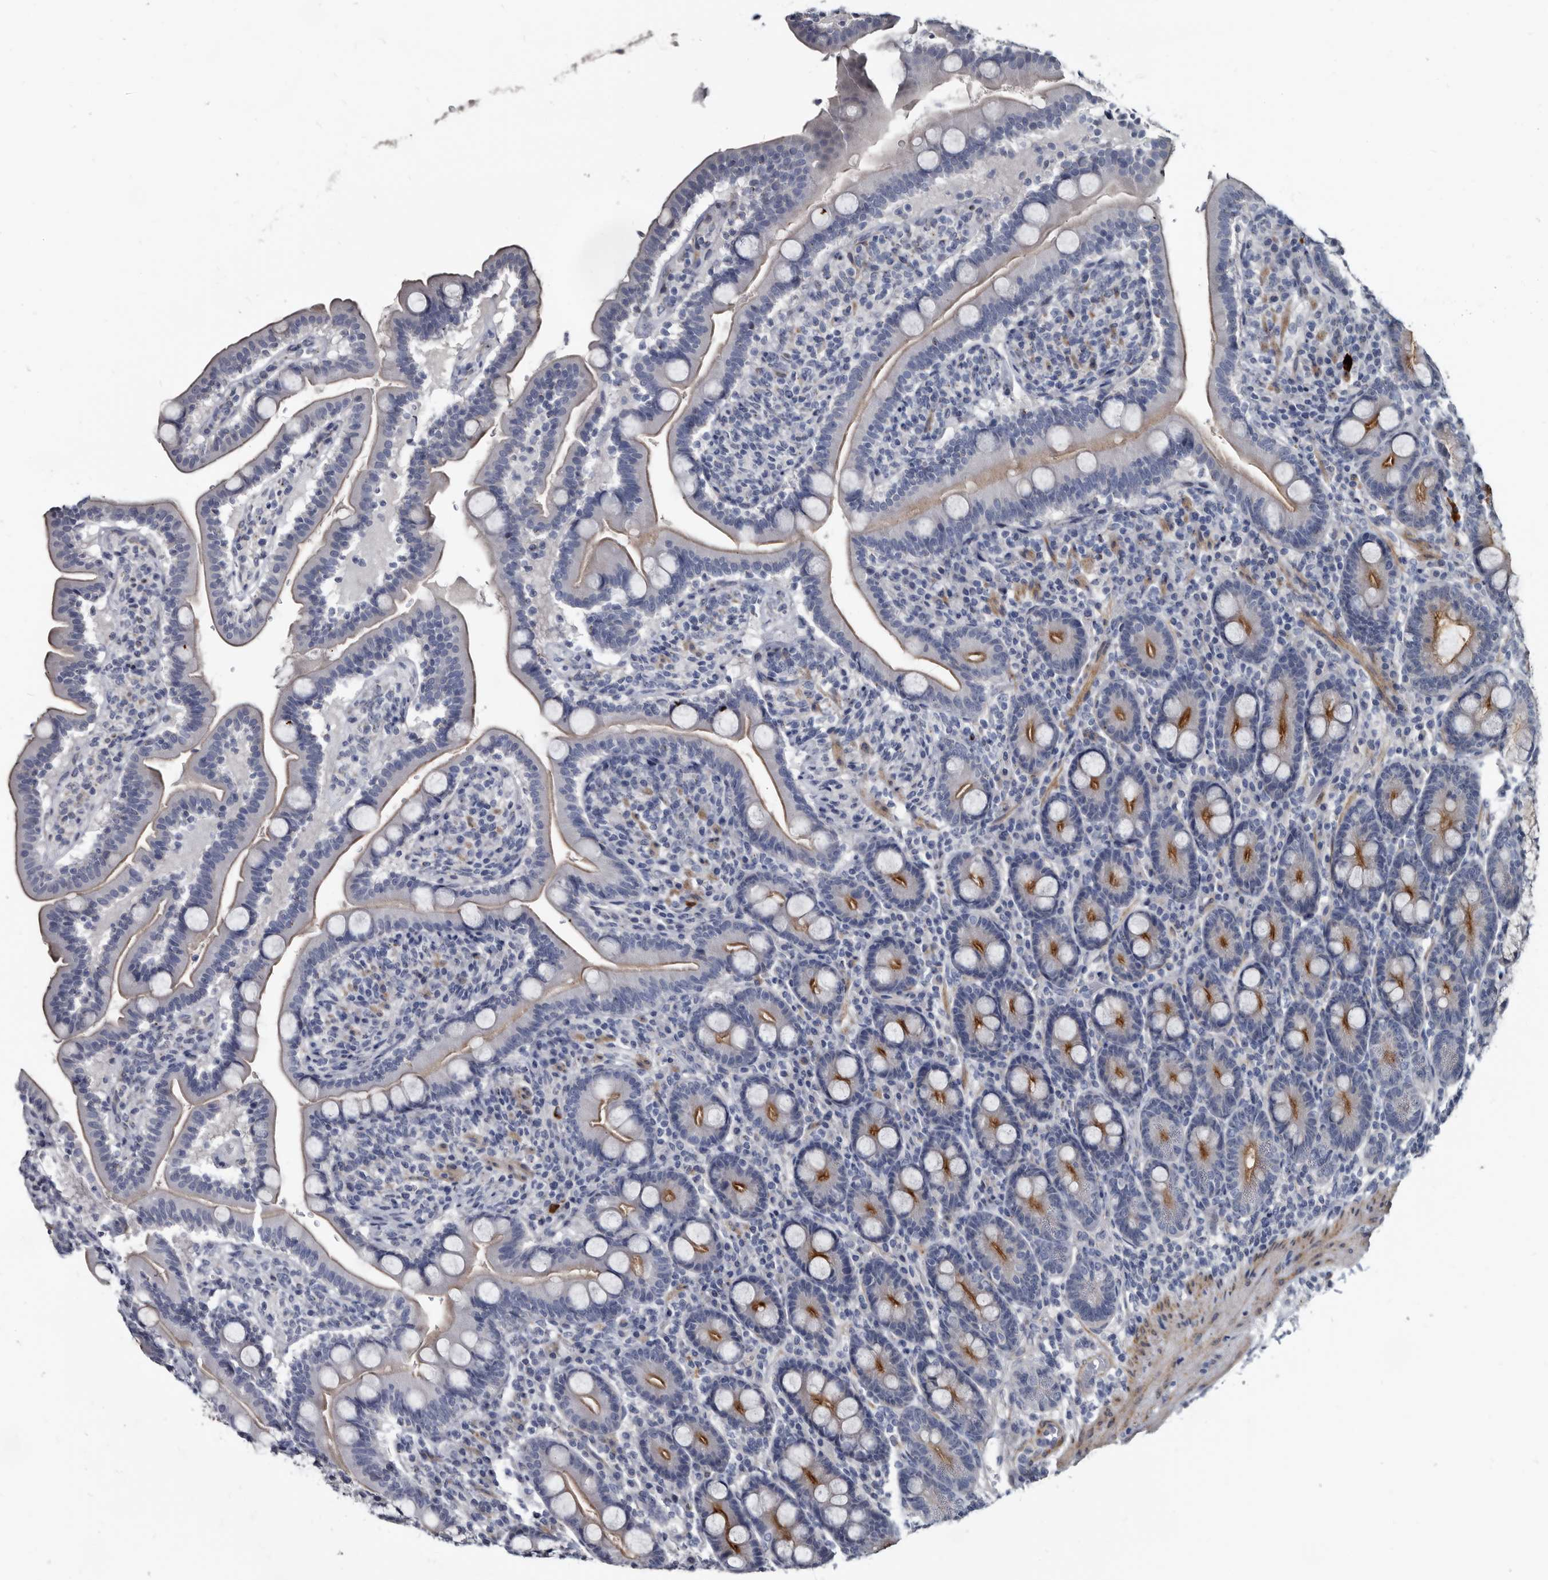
{"staining": {"intensity": "moderate", "quantity": "25%-75%", "location": "cytoplasmic/membranous"}, "tissue": "duodenum", "cell_type": "Glandular cells", "image_type": "normal", "snomed": [{"axis": "morphology", "description": "Normal tissue, NOS"}, {"axis": "topography", "description": "Duodenum"}], "caption": "Immunohistochemical staining of benign human duodenum displays moderate cytoplasmic/membranous protein positivity in about 25%-75% of glandular cells.", "gene": "PRSS8", "patient": {"sex": "male", "age": 35}}